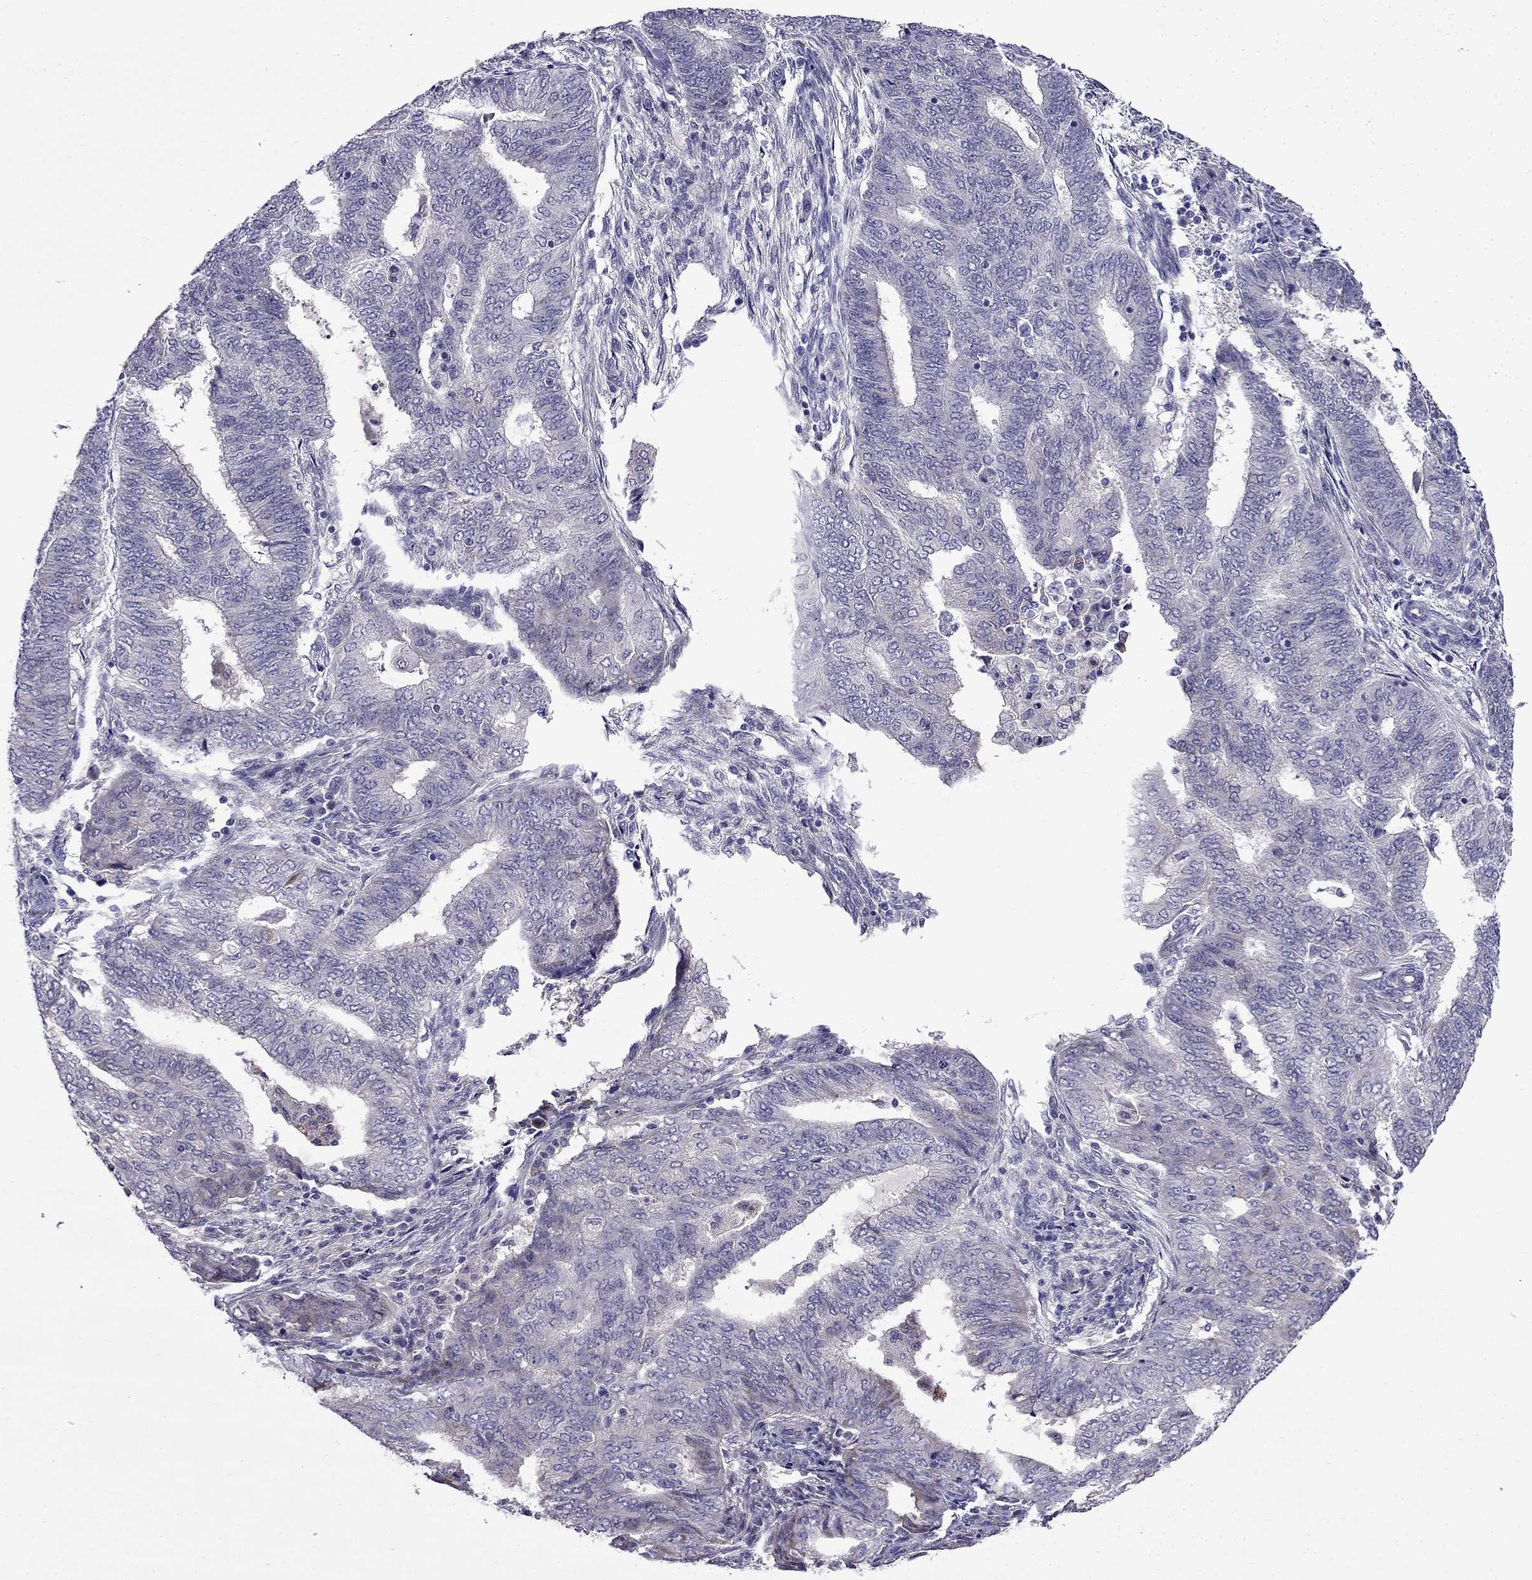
{"staining": {"intensity": "negative", "quantity": "none", "location": "none"}, "tissue": "endometrial cancer", "cell_type": "Tumor cells", "image_type": "cancer", "snomed": [{"axis": "morphology", "description": "Adenocarcinoma, NOS"}, {"axis": "topography", "description": "Endometrium"}], "caption": "The image reveals no staining of tumor cells in endometrial cancer (adenocarcinoma).", "gene": "PI16", "patient": {"sex": "female", "age": 62}}